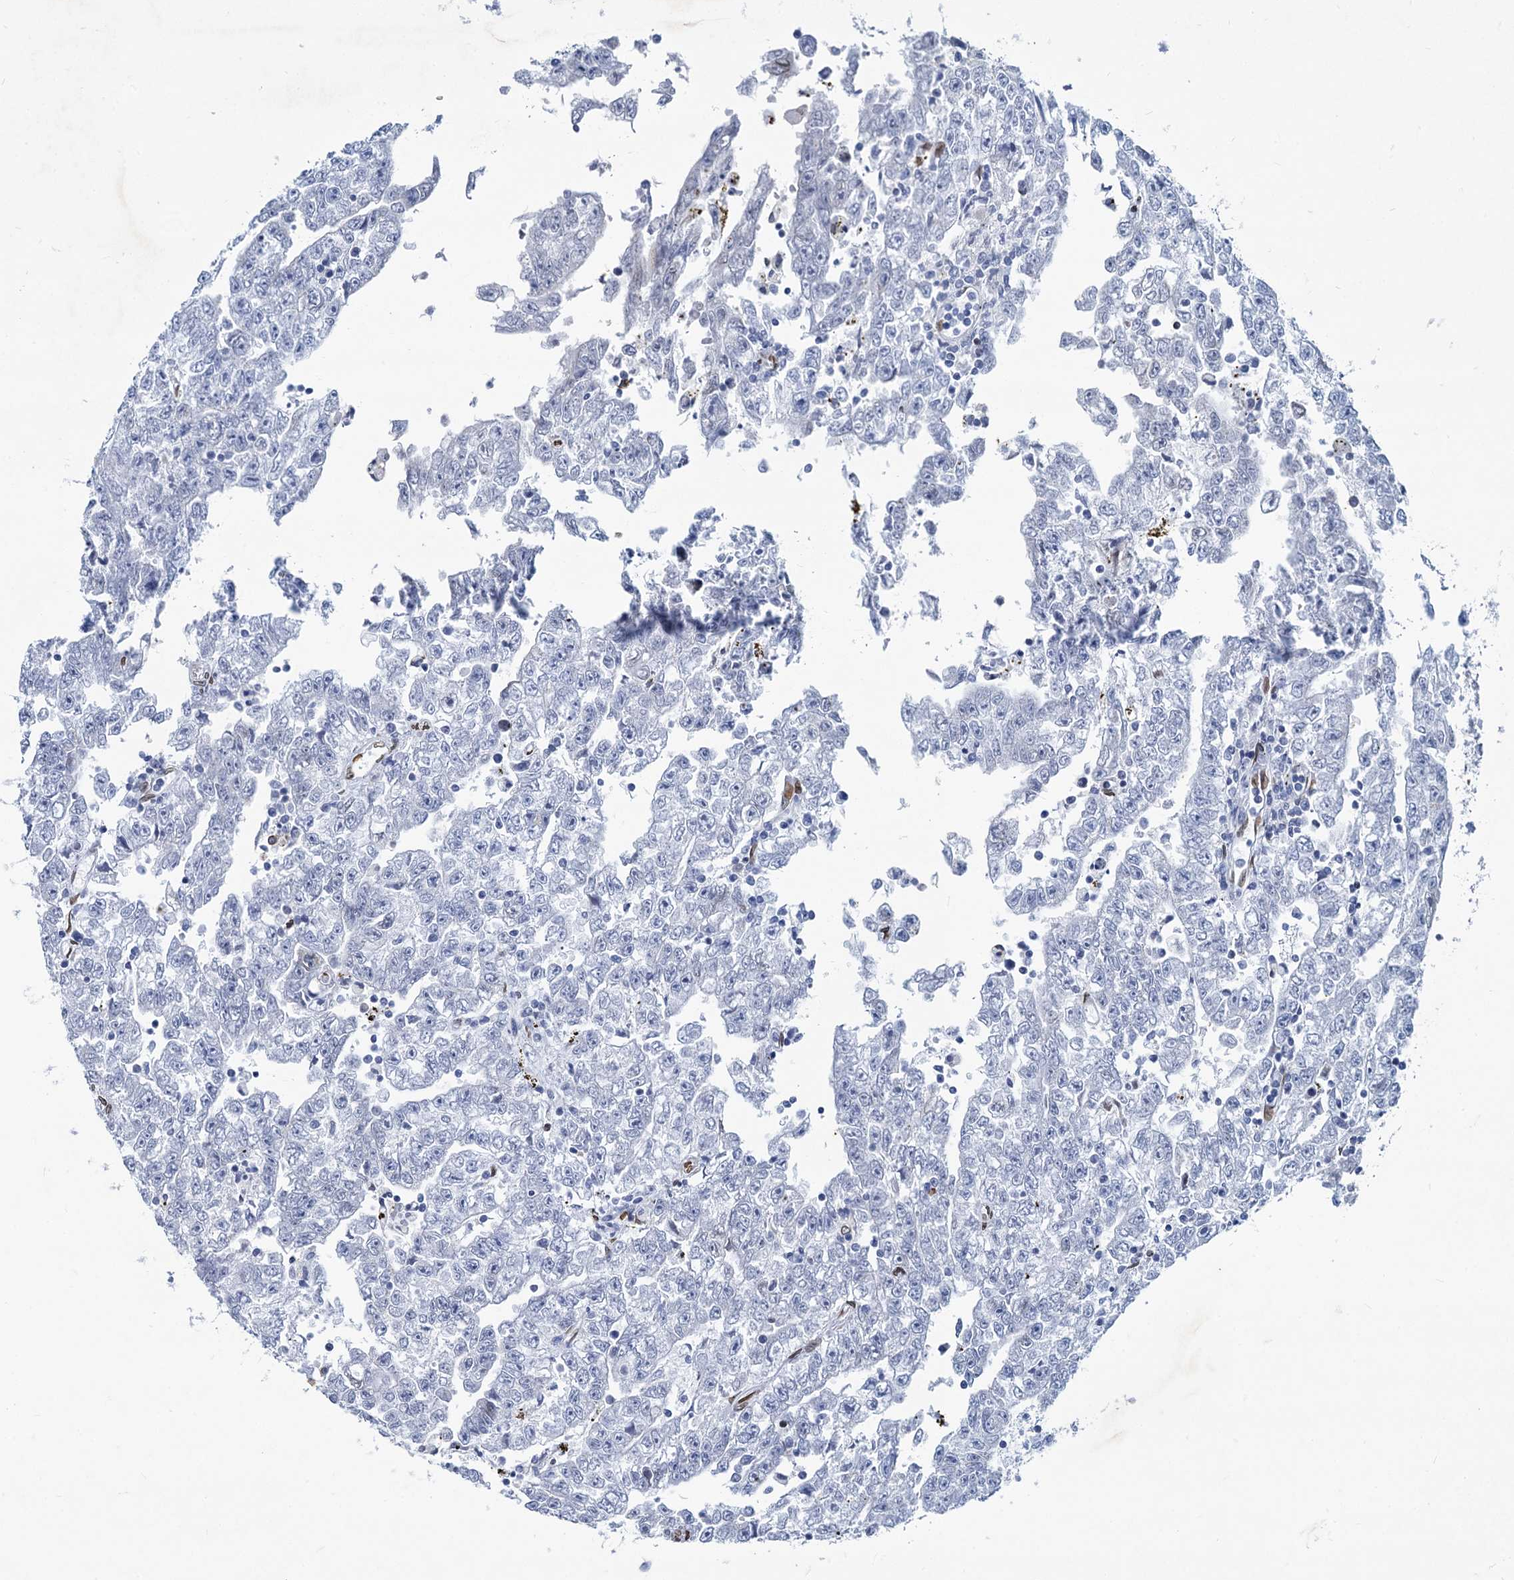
{"staining": {"intensity": "negative", "quantity": "none", "location": "none"}, "tissue": "testis cancer", "cell_type": "Tumor cells", "image_type": "cancer", "snomed": [{"axis": "morphology", "description": "Carcinoma, Embryonal, NOS"}, {"axis": "topography", "description": "Testis"}], "caption": "Protein analysis of testis cancer demonstrates no significant expression in tumor cells.", "gene": "PRSS35", "patient": {"sex": "male", "age": 25}}